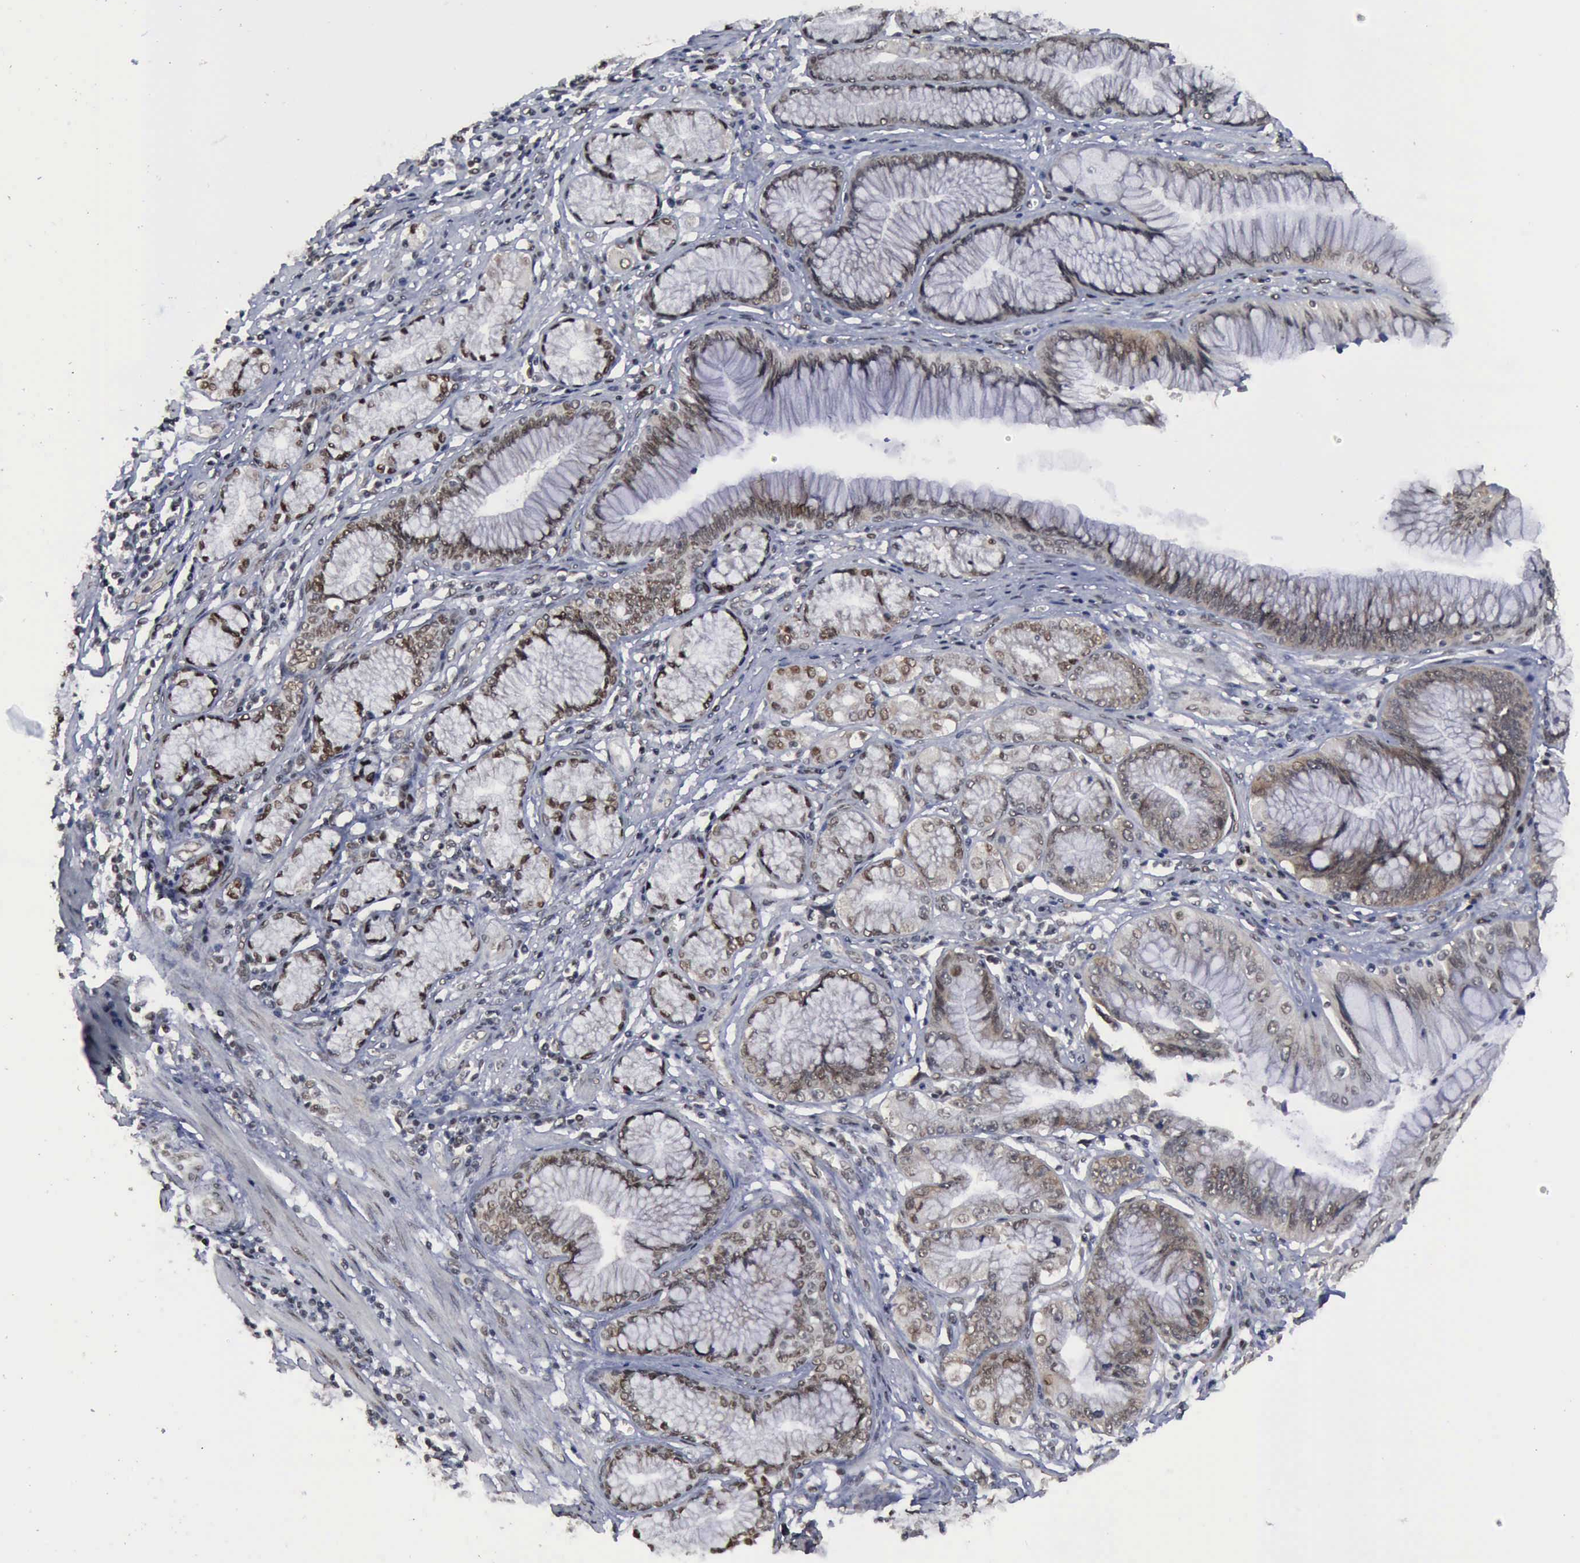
{"staining": {"intensity": "weak", "quantity": "25%-75%", "location": "cytoplasmic/membranous,nuclear"}, "tissue": "stomach cancer", "cell_type": "Tumor cells", "image_type": "cancer", "snomed": [{"axis": "morphology", "description": "Adenocarcinoma, NOS"}, {"axis": "topography", "description": "Pancreas"}, {"axis": "topography", "description": "Stomach, upper"}], "caption": "Protein expression by immunohistochemistry exhibits weak cytoplasmic/membranous and nuclear expression in approximately 25%-75% of tumor cells in stomach adenocarcinoma.", "gene": "RTCB", "patient": {"sex": "male", "age": 77}}